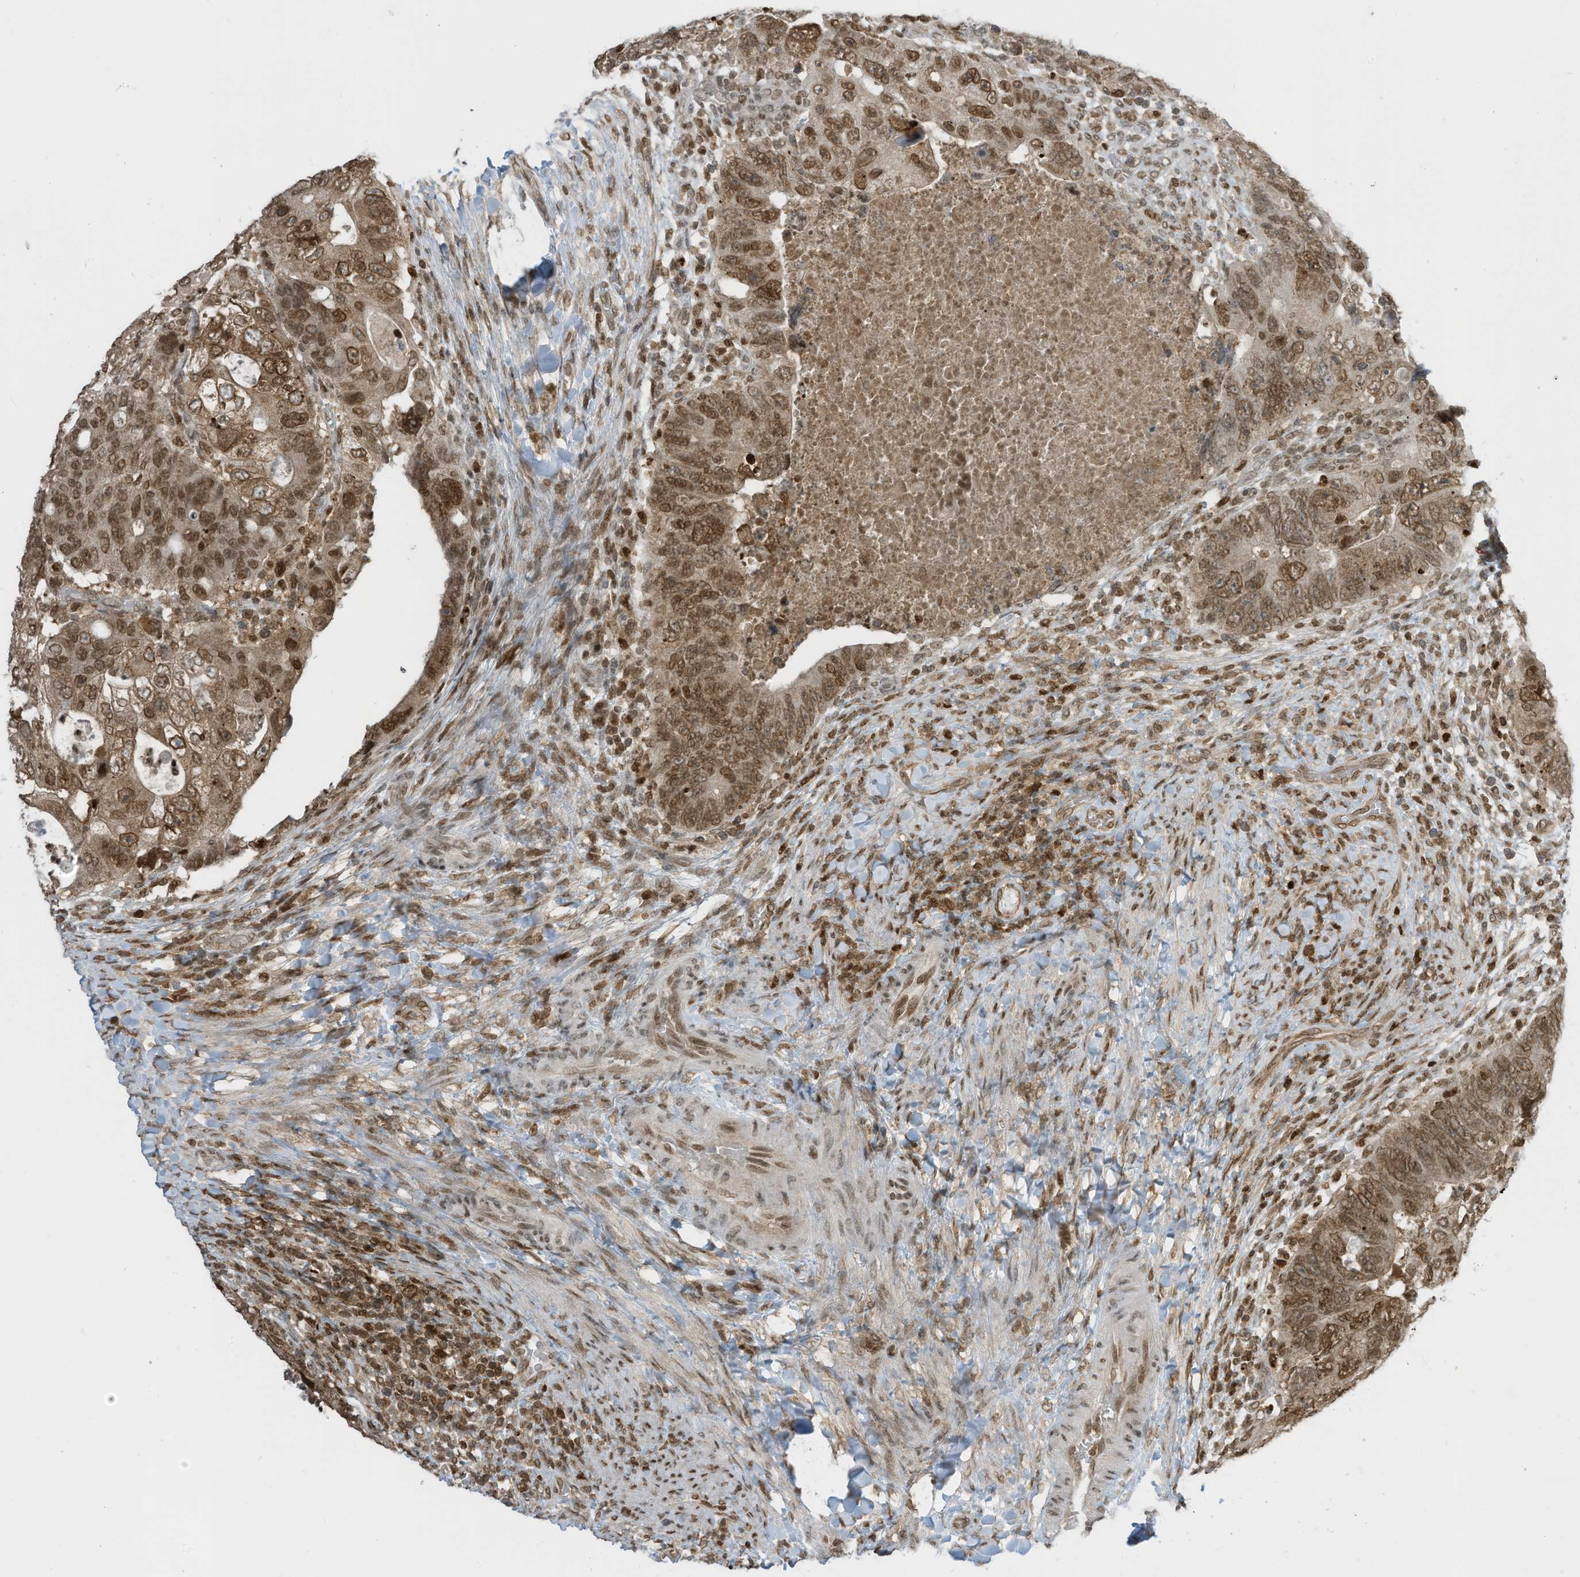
{"staining": {"intensity": "moderate", "quantity": ">75%", "location": "cytoplasmic/membranous,nuclear"}, "tissue": "colorectal cancer", "cell_type": "Tumor cells", "image_type": "cancer", "snomed": [{"axis": "morphology", "description": "Adenocarcinoma, NOS"}, {"axis": "topography", "description": "Rectum"}], "caption": "Immunohistochemical staining of colorectal cancer (adenocarcinoma) shows medium levels of moderate cytoplasmic/membranous and nuclear expression in approximately >75% of tumor cells. The staining was performed using DAB (3,3'-diaminobenzidine) to visualize the protein expression in brown, while the nuclei were stained in blue with hematoxylin (Magnification: 20x).", "gene": "KPNB1", "patient": {"sex": "male", "age": 59}}